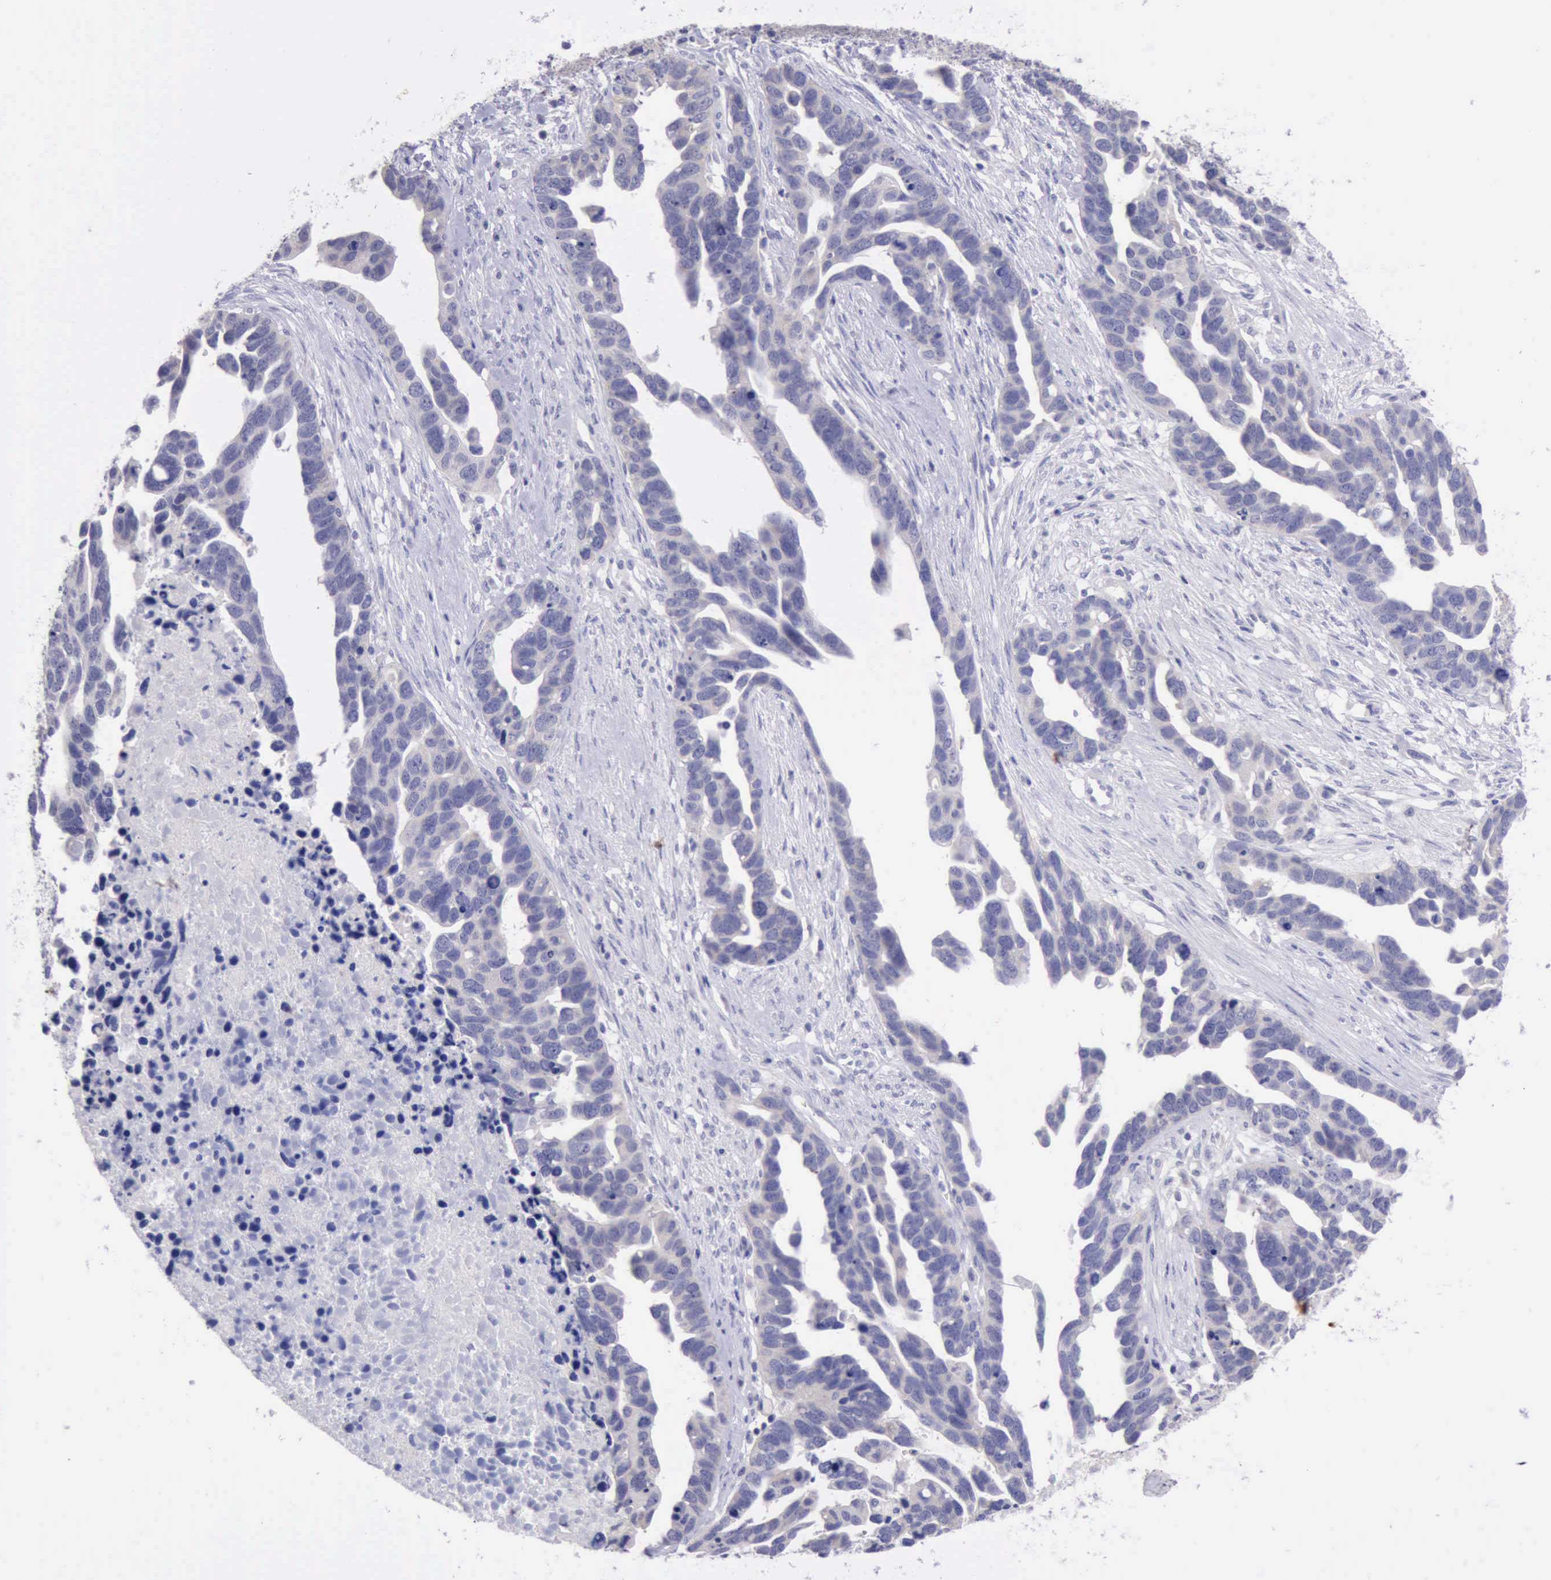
{"staining": {"intensity": "negative", "quantity": "none", "location": "none"}, "tissue": "ovarian cancer", "cell_type": "Tumor cells", "image_type": "cancer", "snomed": [{"axis": "morphology", "description": "Cystadenocarcinoma, serous, NOS"}, {"axis": "topography", "description": "Ovary"}], "caption": "Serous cystadenocarcinoma (ovarian) stained for a protein using IHC displays no positivity tumor cells.", "gene": "LRFN5", "patient": {"sex": "female", "age": 54}}